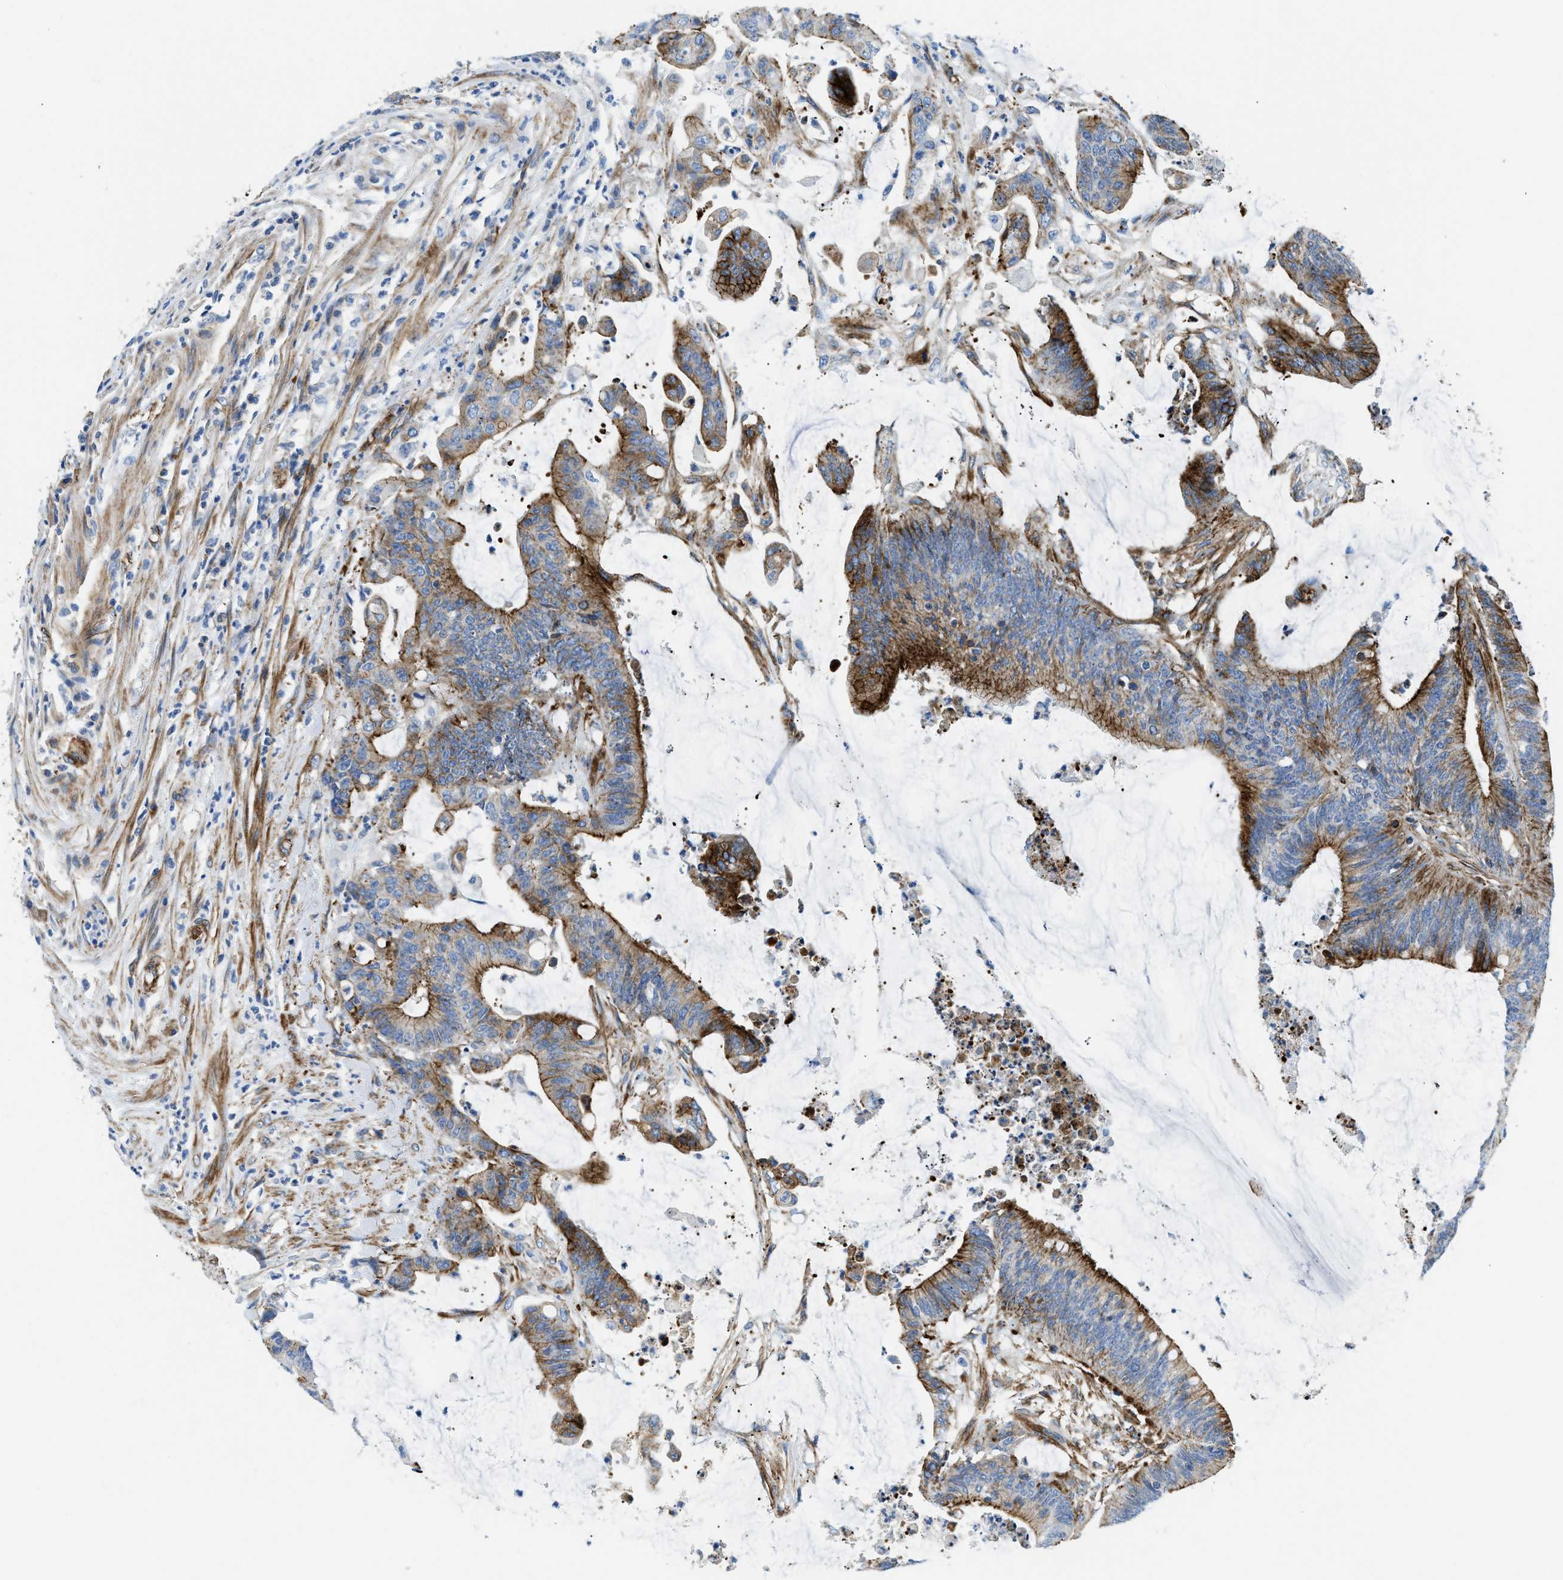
{"staining": {"intensity": "strong", "quantity": "25%-75%", "location": "cytoplasmic/membranous"}, "tissue": "colorectal cancer", "cell_type": "Tumor cells", "image_type": "cancer", "snomed": [{"axis": "morphology", "description": "Adenocarcinoma, NOS"}, {"axis": "topography", "description": "Rectum"}], "caption": "Immunohistochemistry image of human adenocarcinoma (colorectal) stained for a protein (brown), which displays high levels of strong cytoplasmic/membranous positivity in approximately 25%-75% of tumor cells.", "gene": "CUTA", "patient": {"sex": "female", "age": 66}}